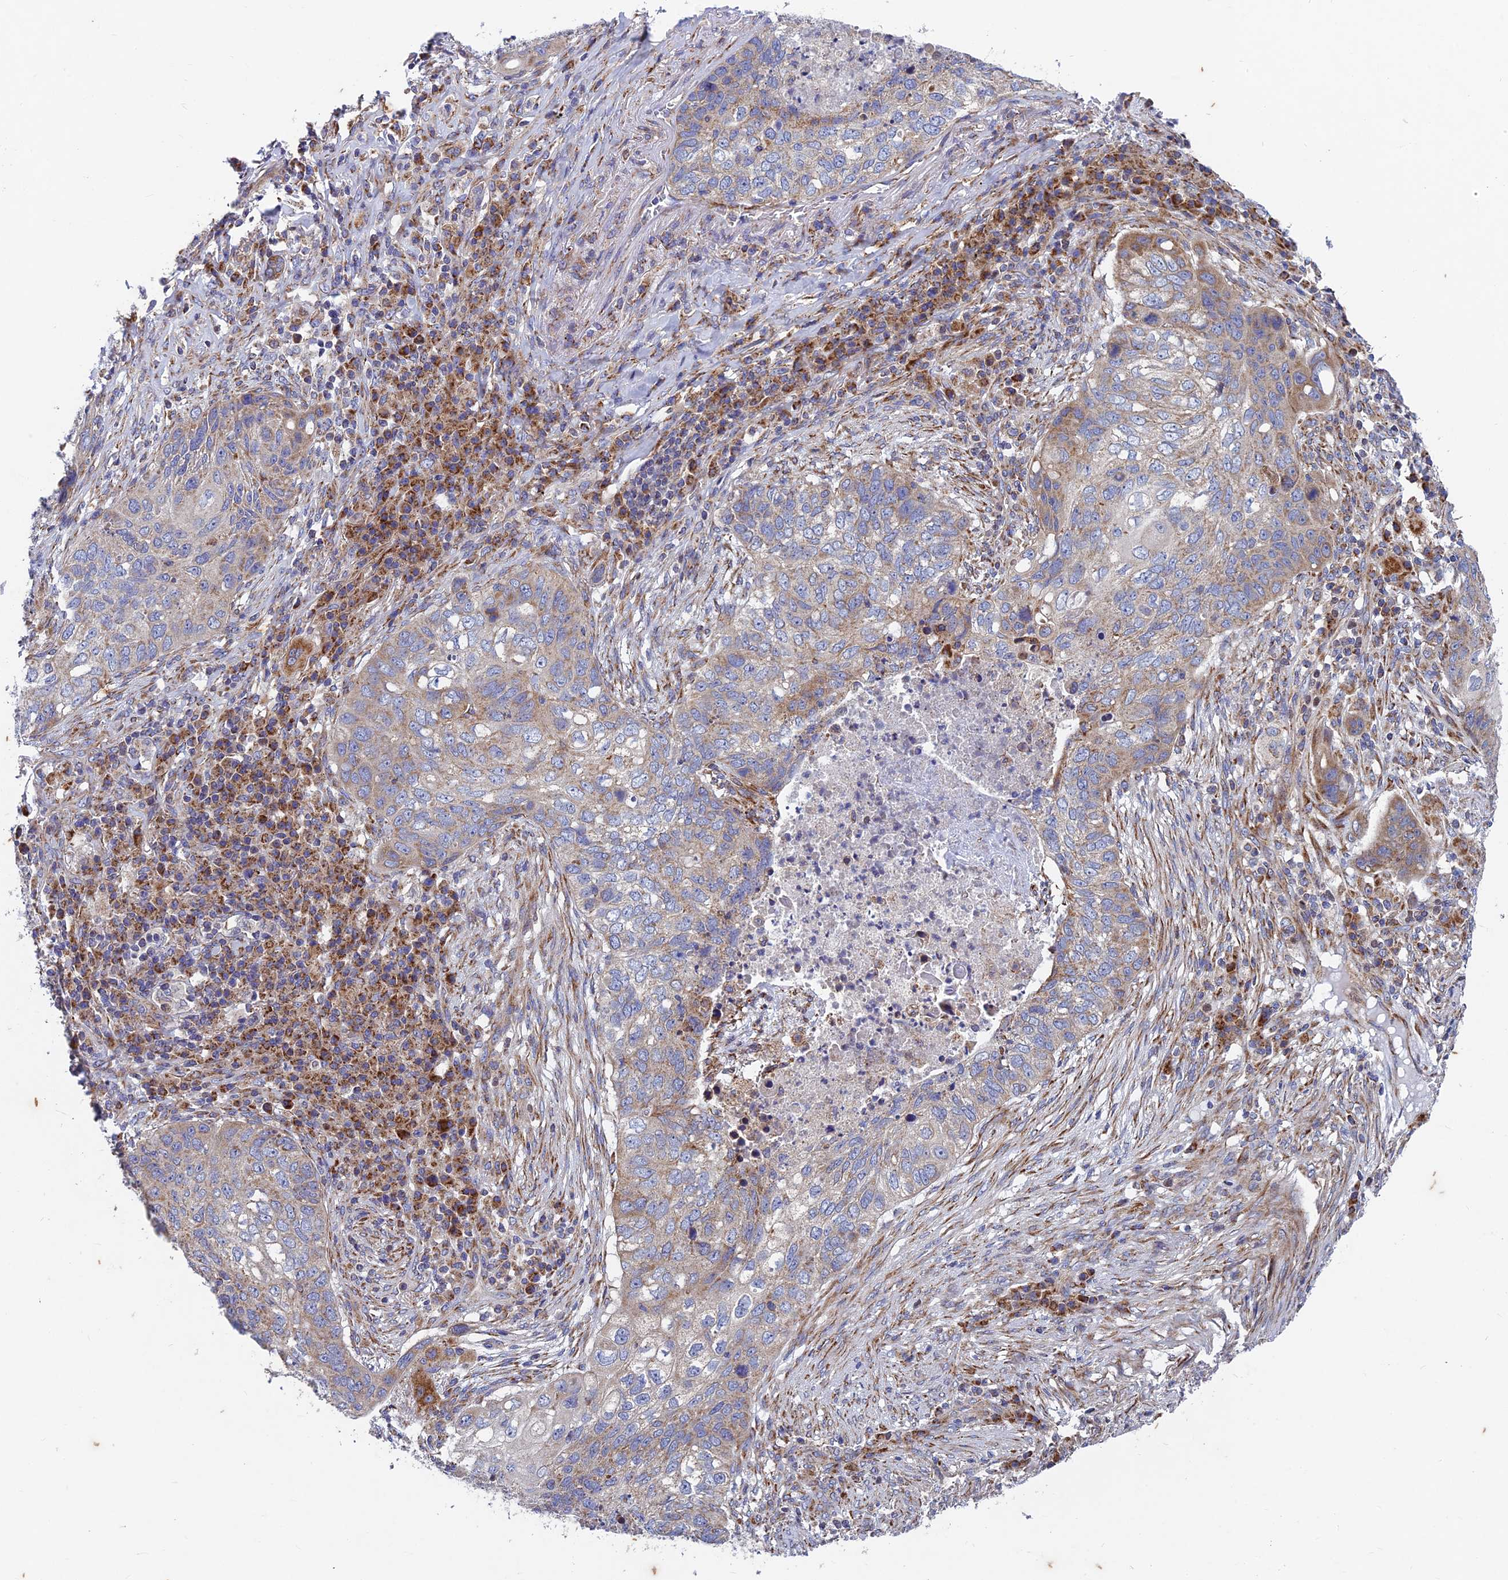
{"staining": {"intensity": "weak", "quantity": "25%-75%", "location": "cytoplasmic/membranous"}, "tissue": "lung cancer", "cell_type": "Tumor cells", "image_type": "cancer", "snomed": [{"axis": "morphology", "description": "Squamous cell carcinoma, NOS"}, {"axis": "topography", "description": "Lung"}], "caption": "Immunohistochemistry (IHC) micrograph of neoplastic tissue: human lung cancer (squamous cell carcinoma) stained using immunohistochemistry (IHC) exhibits low levels of weak protein expression localized specifically in the cytoplasmic/membranous of tumor cells, appearing as a cytoplasmic/membranous brown color.", "gene": "AP4S1", "patient": {"sex": "female", "age": 63}}